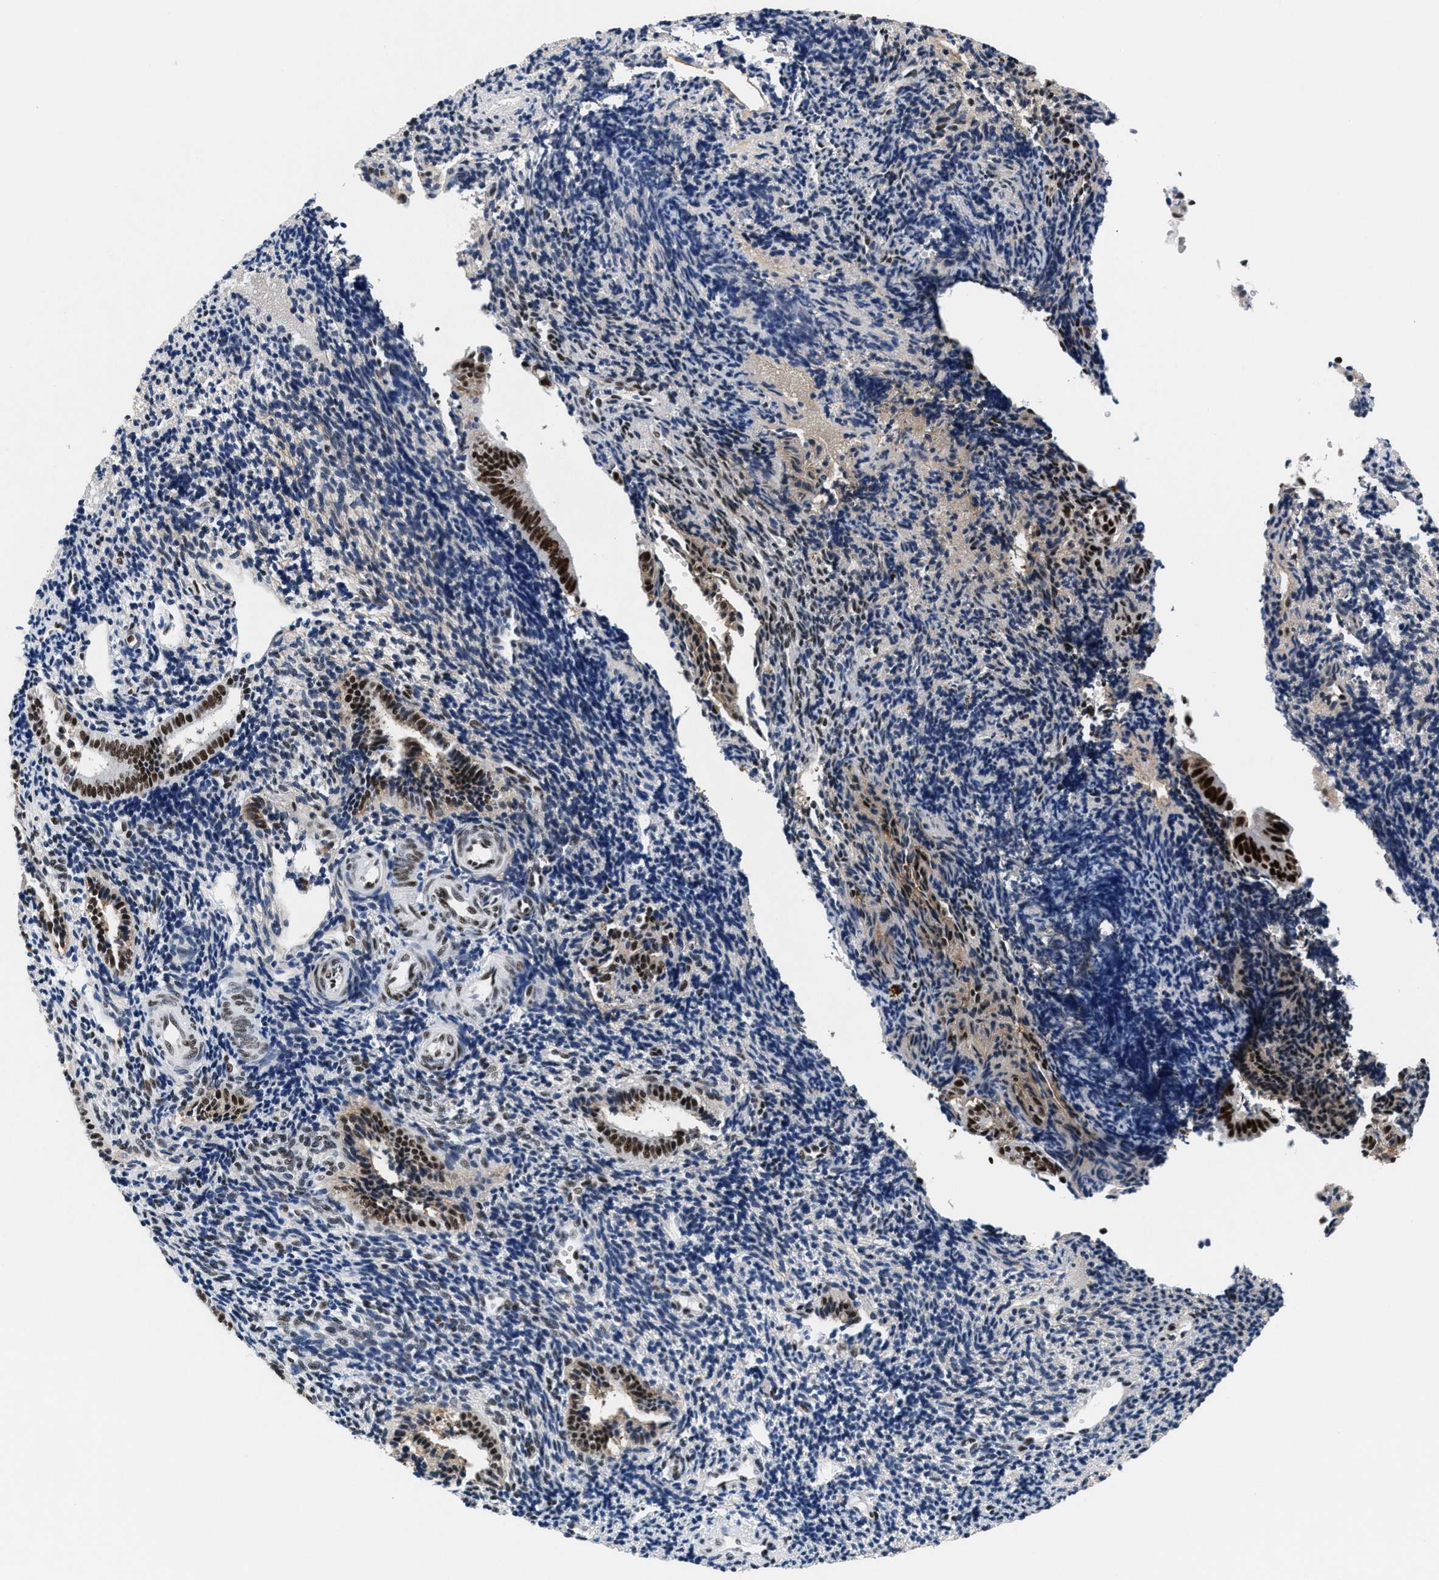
{"staining": {"intensity": "negative", "quantity": "none", "location": "none"}, "tissue": "endometrium", "cell_type": "Cells in endometrial stroma", "image_type": "normal", "snomed": [{"axis": "morphology", "description": "Normal tissue, NOS"}, {"axis": "topography", "description": "Uterus"}, {"axis": "topography", "description": "Endometrium"}], "caption": "DAB (3,3'-diaminobenzidine) immunohistochemical staining of benign endometrium shows no significant expression in cells in endometrial stroma.", "gene": "RAD50", "patient": {"sex": "female", "age": 33}}